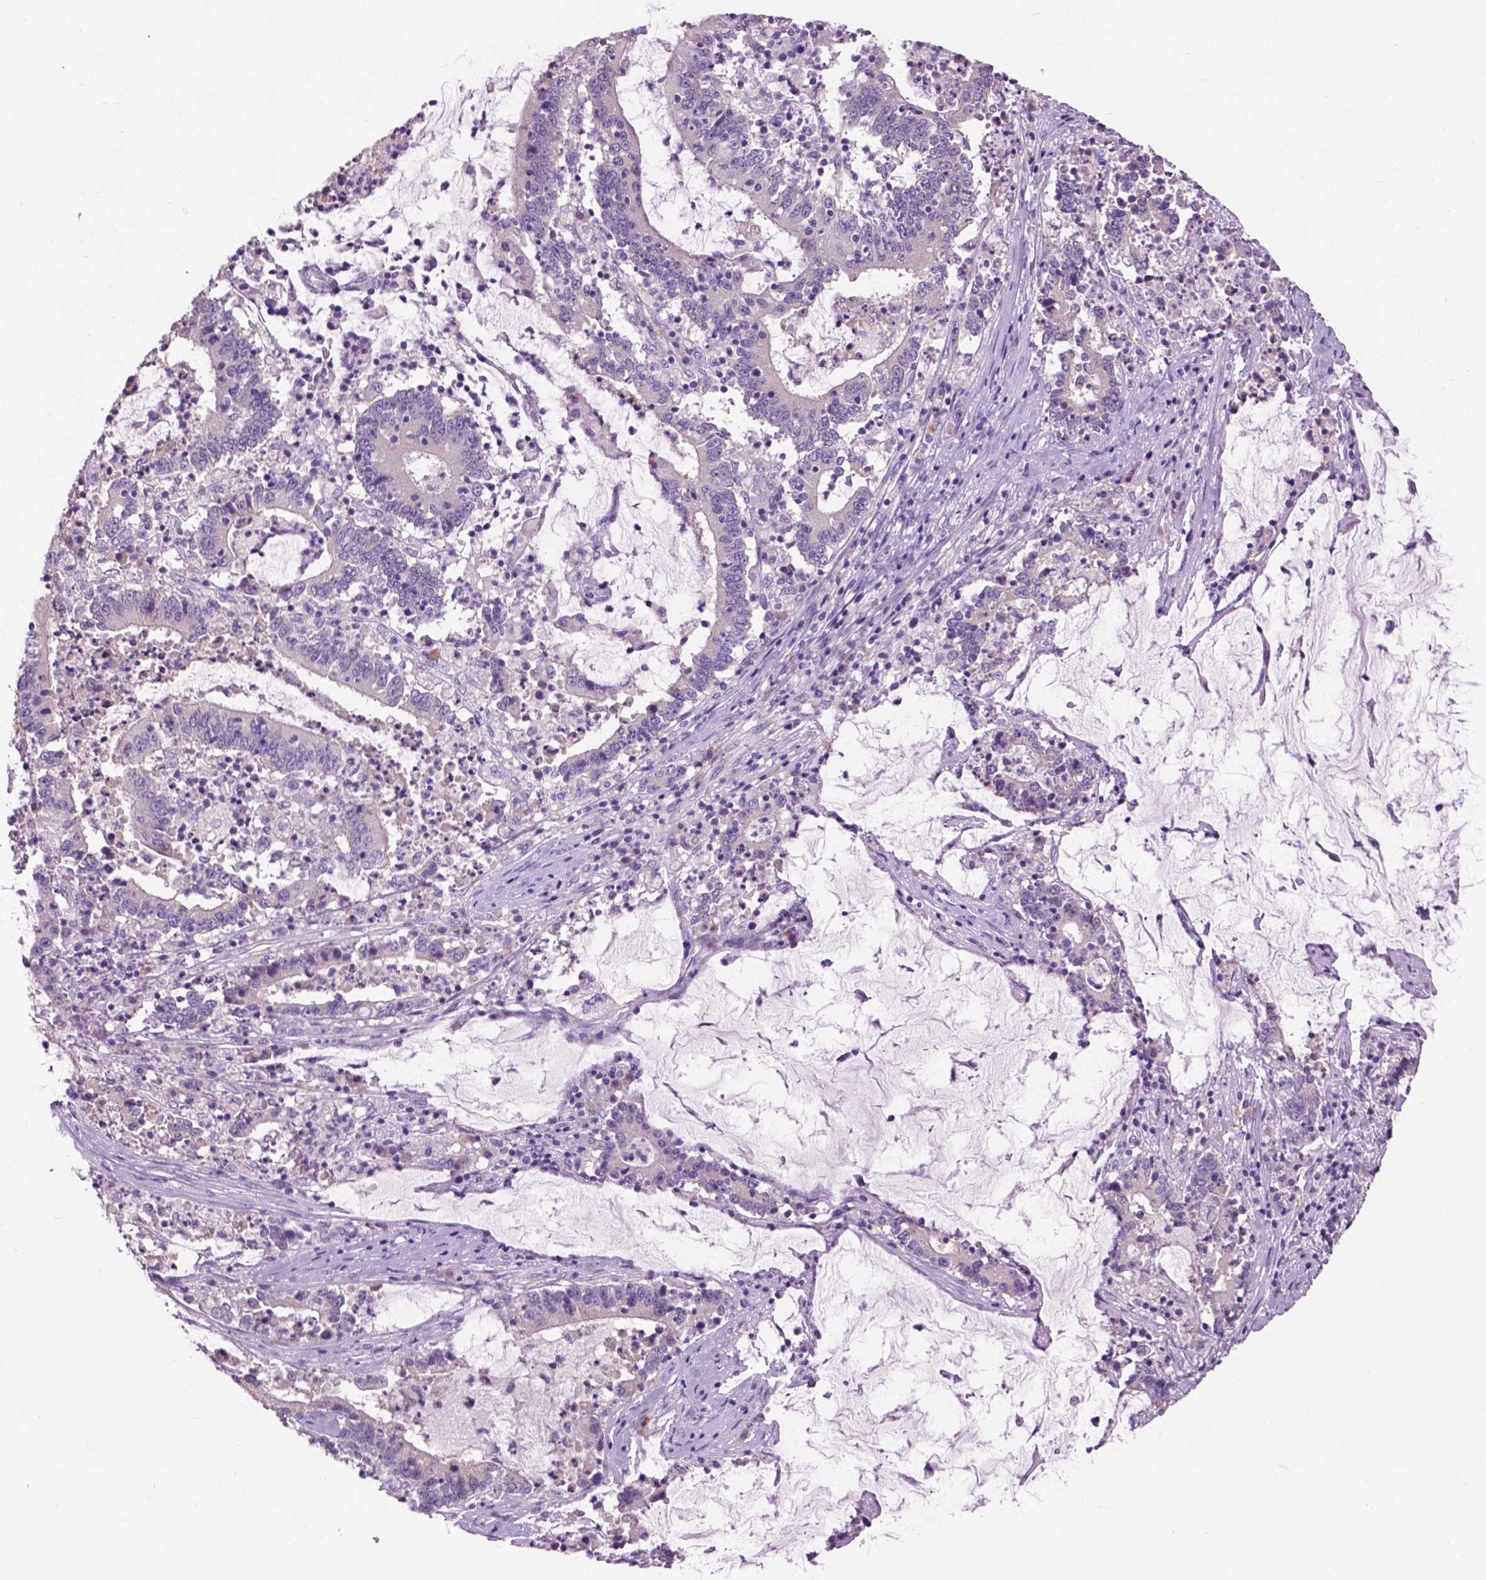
{"staining": {"intensity": "negative", "quantity": "none", "location": "none"}, "tissue": "stomach cancer", "cell_type": "Tumor cells", "image_type": "cancer", "snomed": [{"axis": "morphology", "description": "Adenocarcinoma, NOS"}, {"axis": "topography", "description": "Stomach, upper"}], "caption": "A micrograph of adenocarcinoma (stomach) stained for a protein exhibits no brown staining in tumor cells.", "gene": "CRYBA4", "patient": {"sex": "male", "age": 68}}